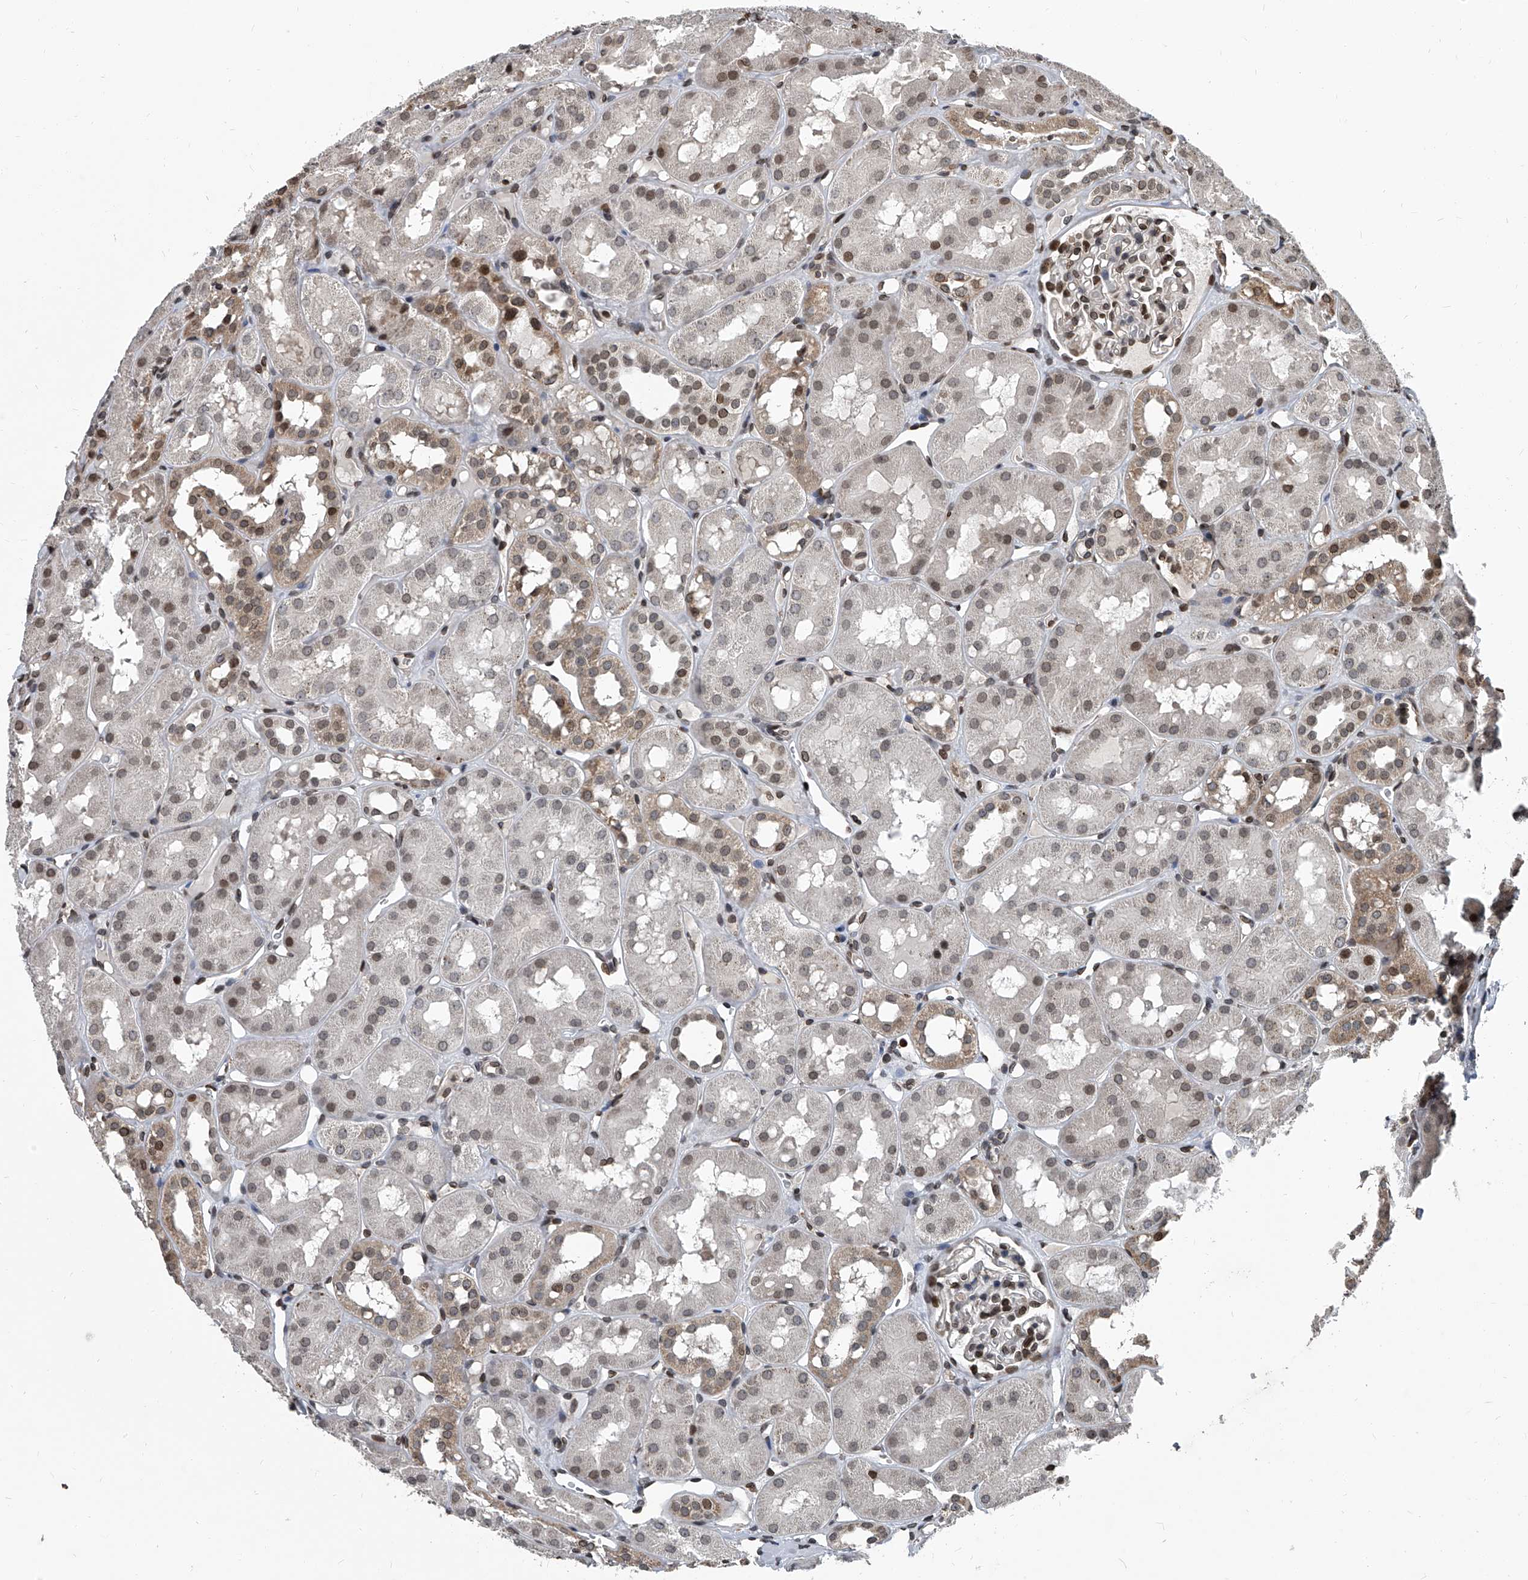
{"staining": {"intensity": "moderate", "quantity": "25%-75%", "location": "nuclear"}, "tissue": "kidney", "cell_type": "Cells in glomeruli", "image_type": "normal", "snomed": [{"axis": "morphology", "description": "Normal tissue, NOS"}, {"axis": "topography", "description": "Kidney"}], "caption": "This is an image of immunohistochemistry staining of unremarkable kidney, which shows moderate positivity in the nuclear of cells in glomeruli.", "gene": "PHF20", "patient": {"sex": "male", "age": 16}}